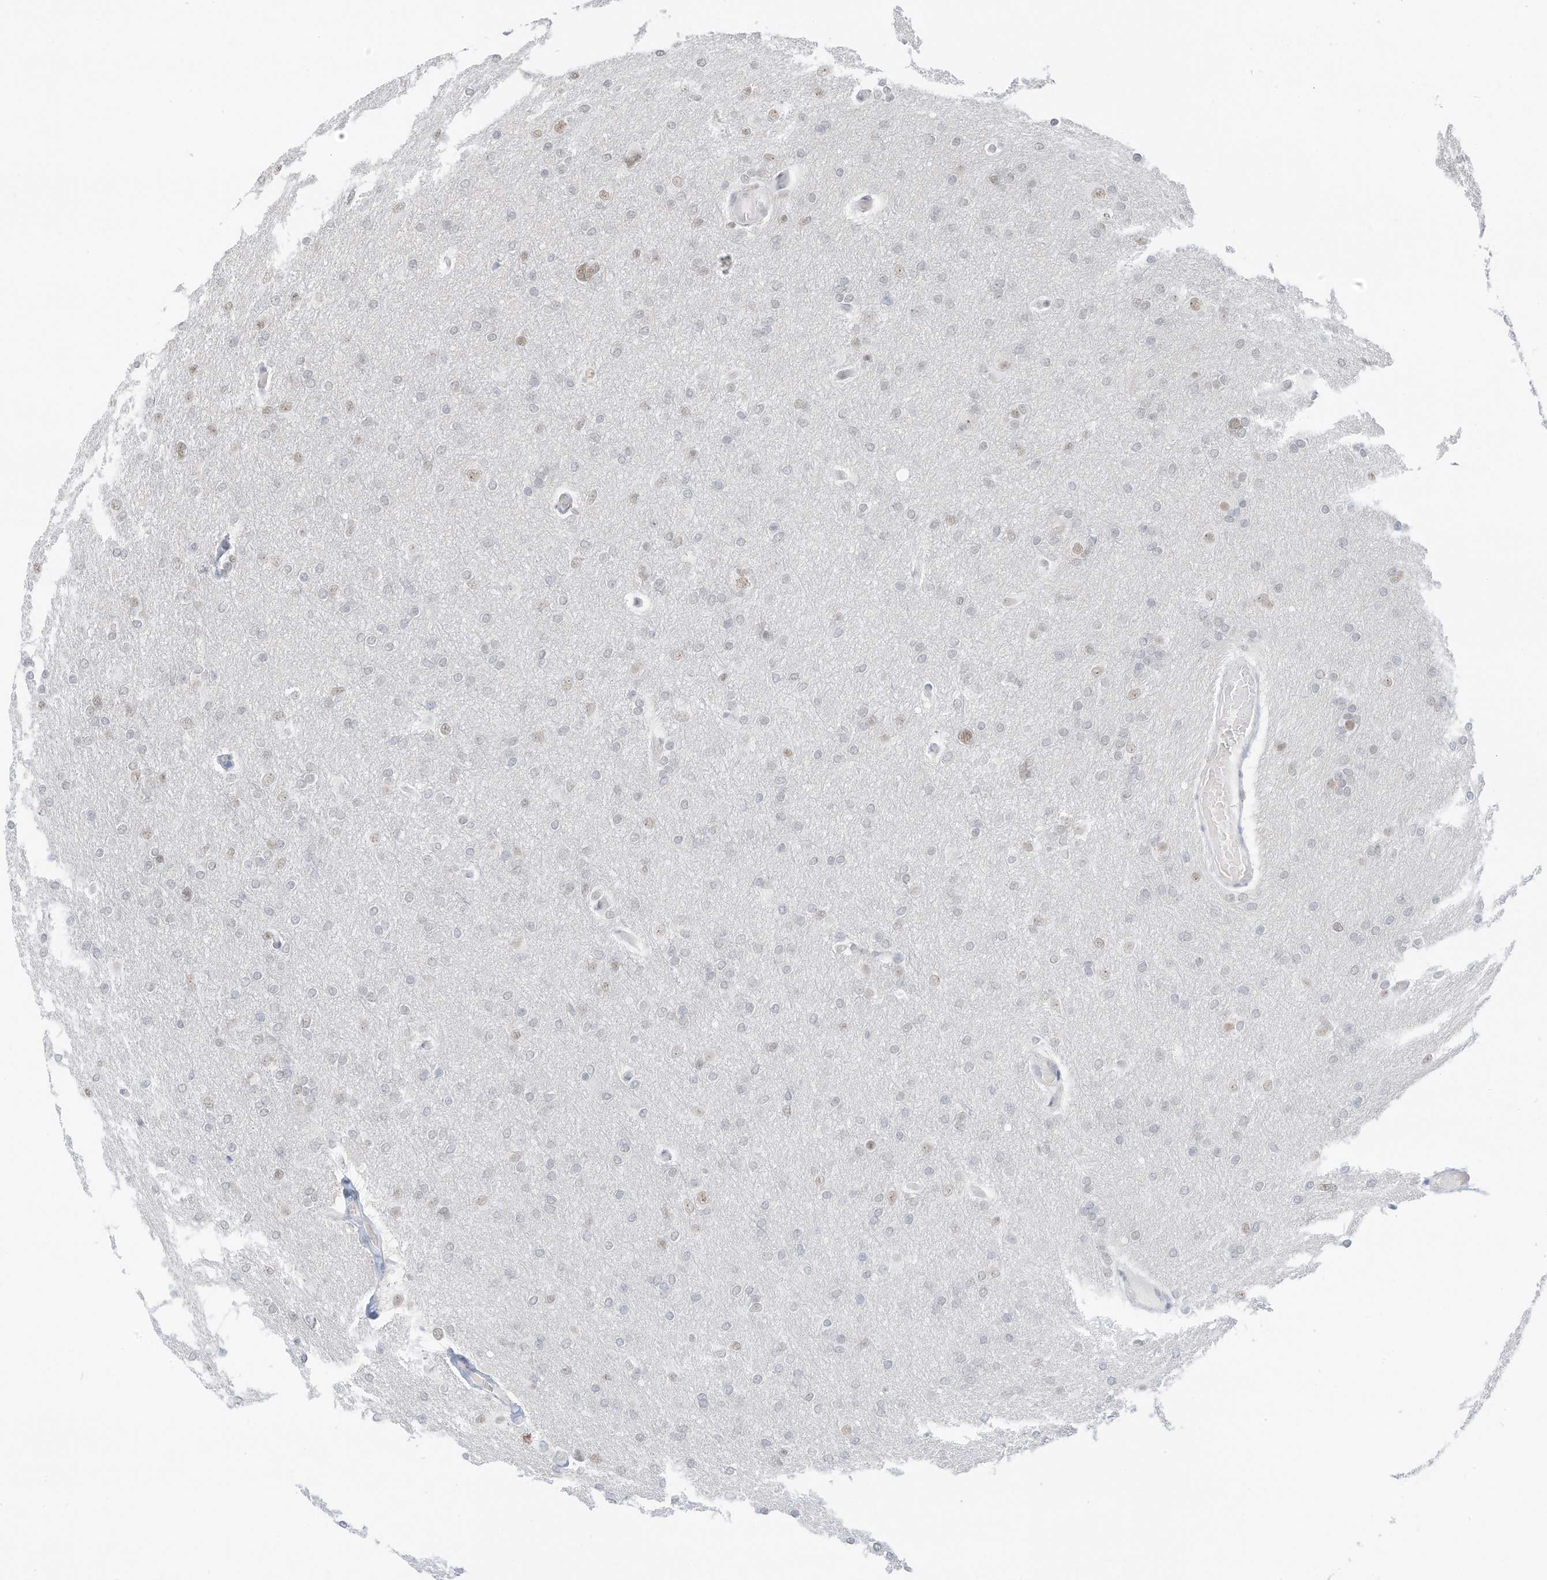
{"staining": {"intensity": "weak", "quantity": "25%-75%", "location": "nuclear"}, "tissue": "glioma", "cell_type": "Tumor cells", "image_type": "cancer", "snomed": [{"axis": "morphology", "description": "Glioma, malignant, High grade"}, {"axis": "topography", "description": "Cerebral cortex"}], "caption": "This image exhibits glioma stained with immunohistochemistry (IHC) to label a protein in brown. The nuclear of tumor cells show weak positivity for the protein. Nuclei are counter-stained blue.", "gene": "PGC", "patient": {"sex": "female", "age": 36}}